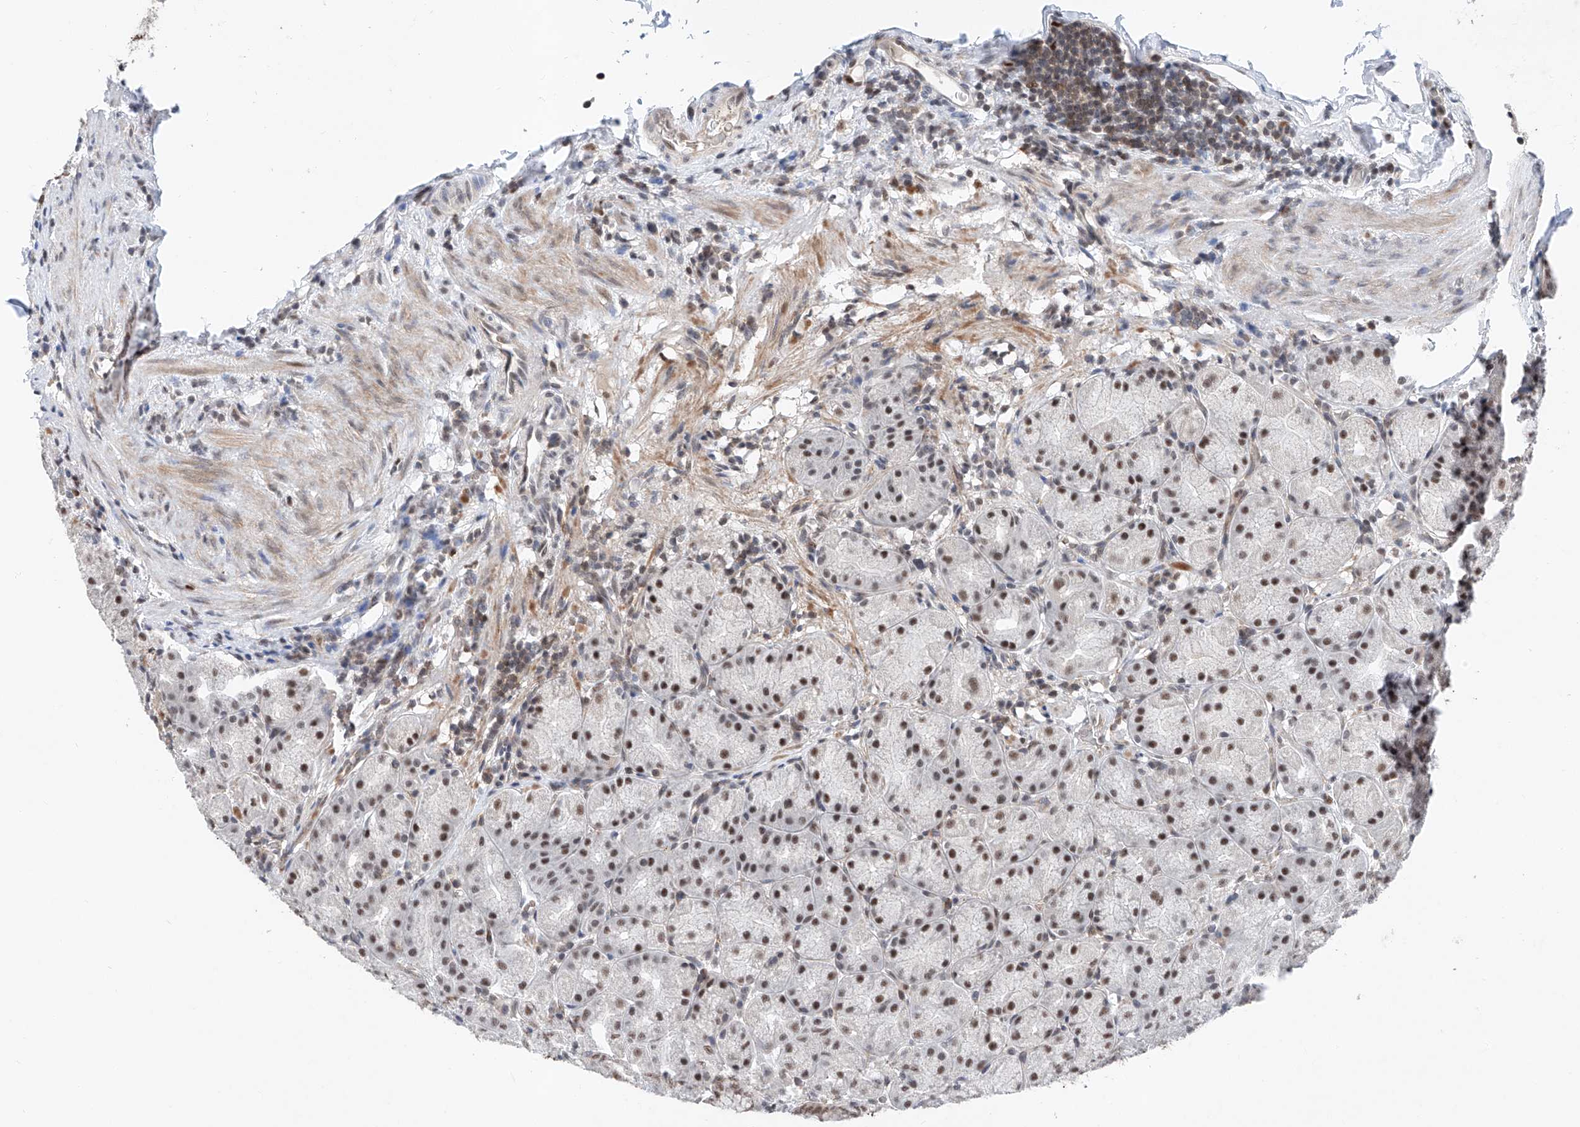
{"staining": {"intensity": "weak", "quantity": ">75%", "location": "nuclear"}, "tissue": "stomach", "cell_type": "Glandular cells", "image_type": "normal", "snomed": [{"axis": "morphology", "description": "Normal tissue, NOS"}, {"axis": "topography", "description": "Stomach, upper"}], "caption": "There is low levels of weak nuclear staining in glandular cells of benign stomach, as demonstrated by immunohistochemical staining (brown color).", "gene": "SNRNP200", "patient": {"sex": "male", "age": 68}}